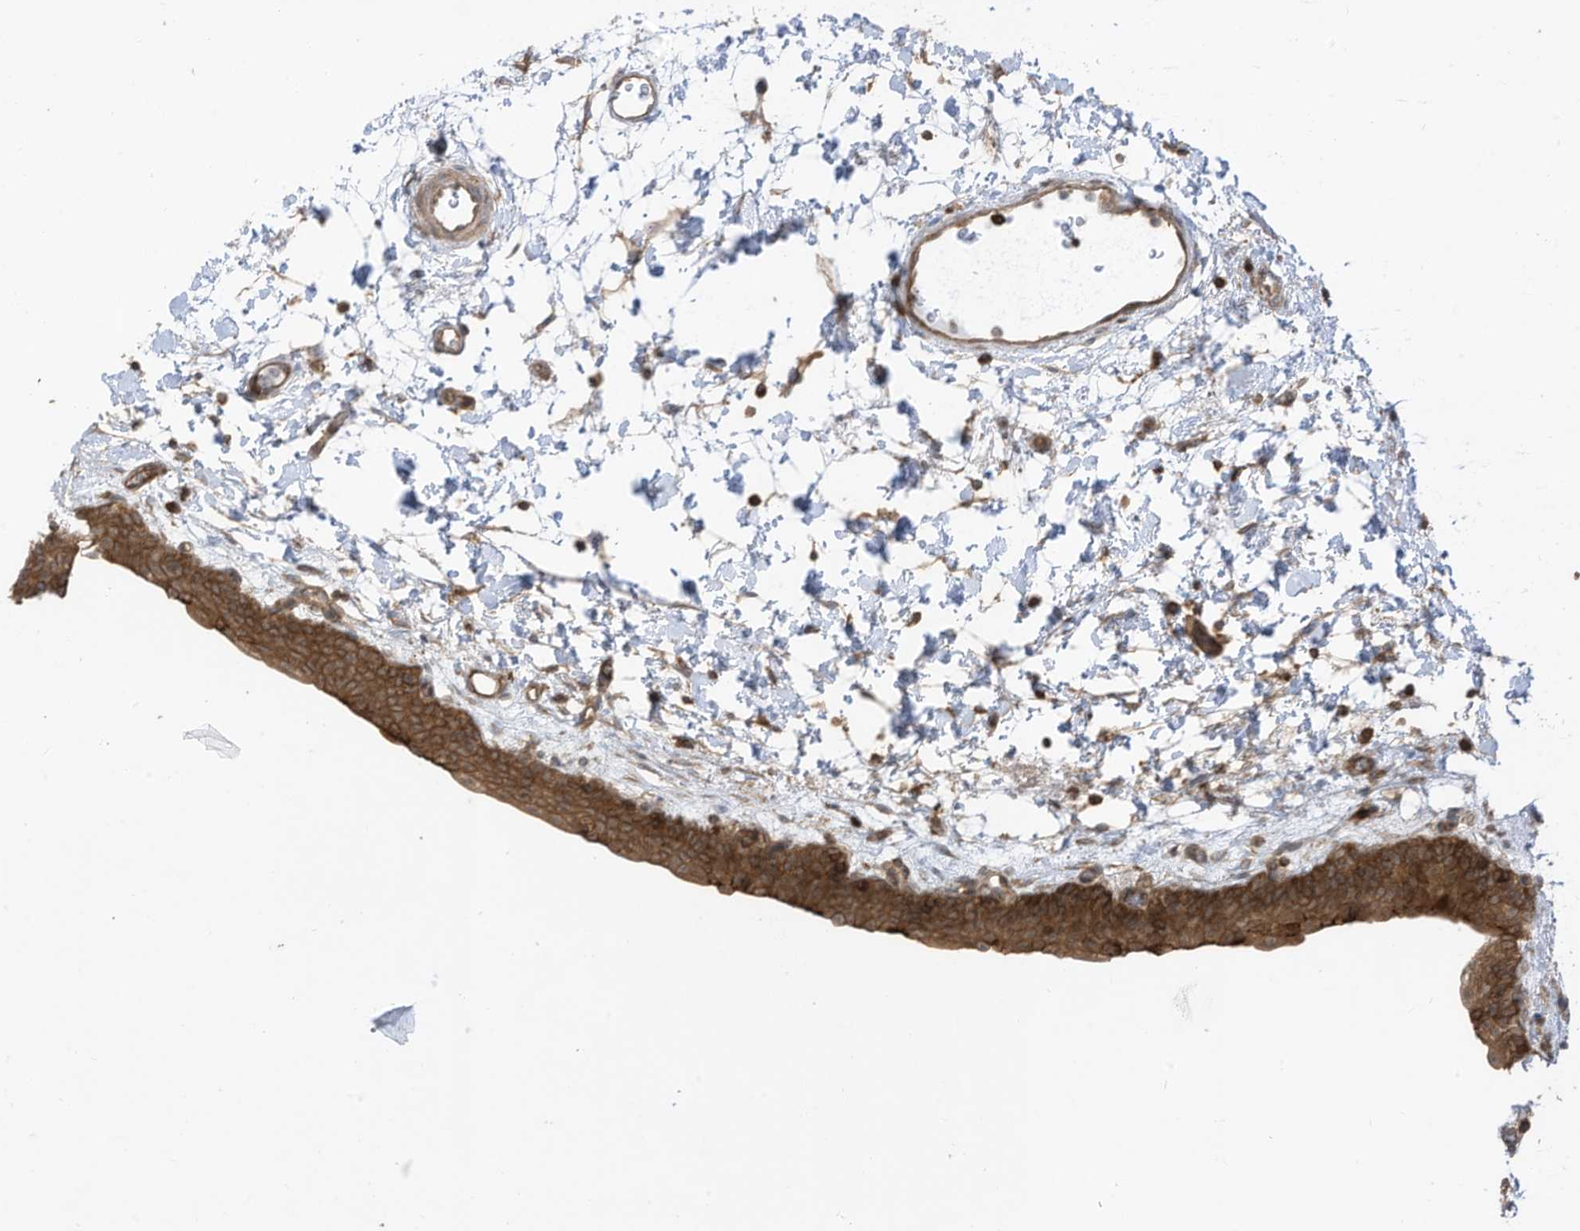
{"staining": {"intensity": "moderate", "quantity": ">75%", "location": "cytoplasmic/membranous"}, "tissue": "urinary bladder", "cell_type": "Urothelial cells", "image_type": "normal", "snomed": [{"axis": "morphology", "description": "Normal tissue, NOS"}, {"axis": "topography", "description": "Urinary bladder"}], "caption": "DAB immunohistochemical staining of unremarkable urinary bladder reveals moderate cytoplasmic/membranous protein staining in about >75% of urothelial cells. The staining was performed using DAB (3,3'-diaminobenzidine) to visualize the protein expression in brown, while the nuclei were stained in blue with hematoxylin (Magnification: 20x).", "gene": "REPS1", "patient": {"sex": "male", "age": 83}}